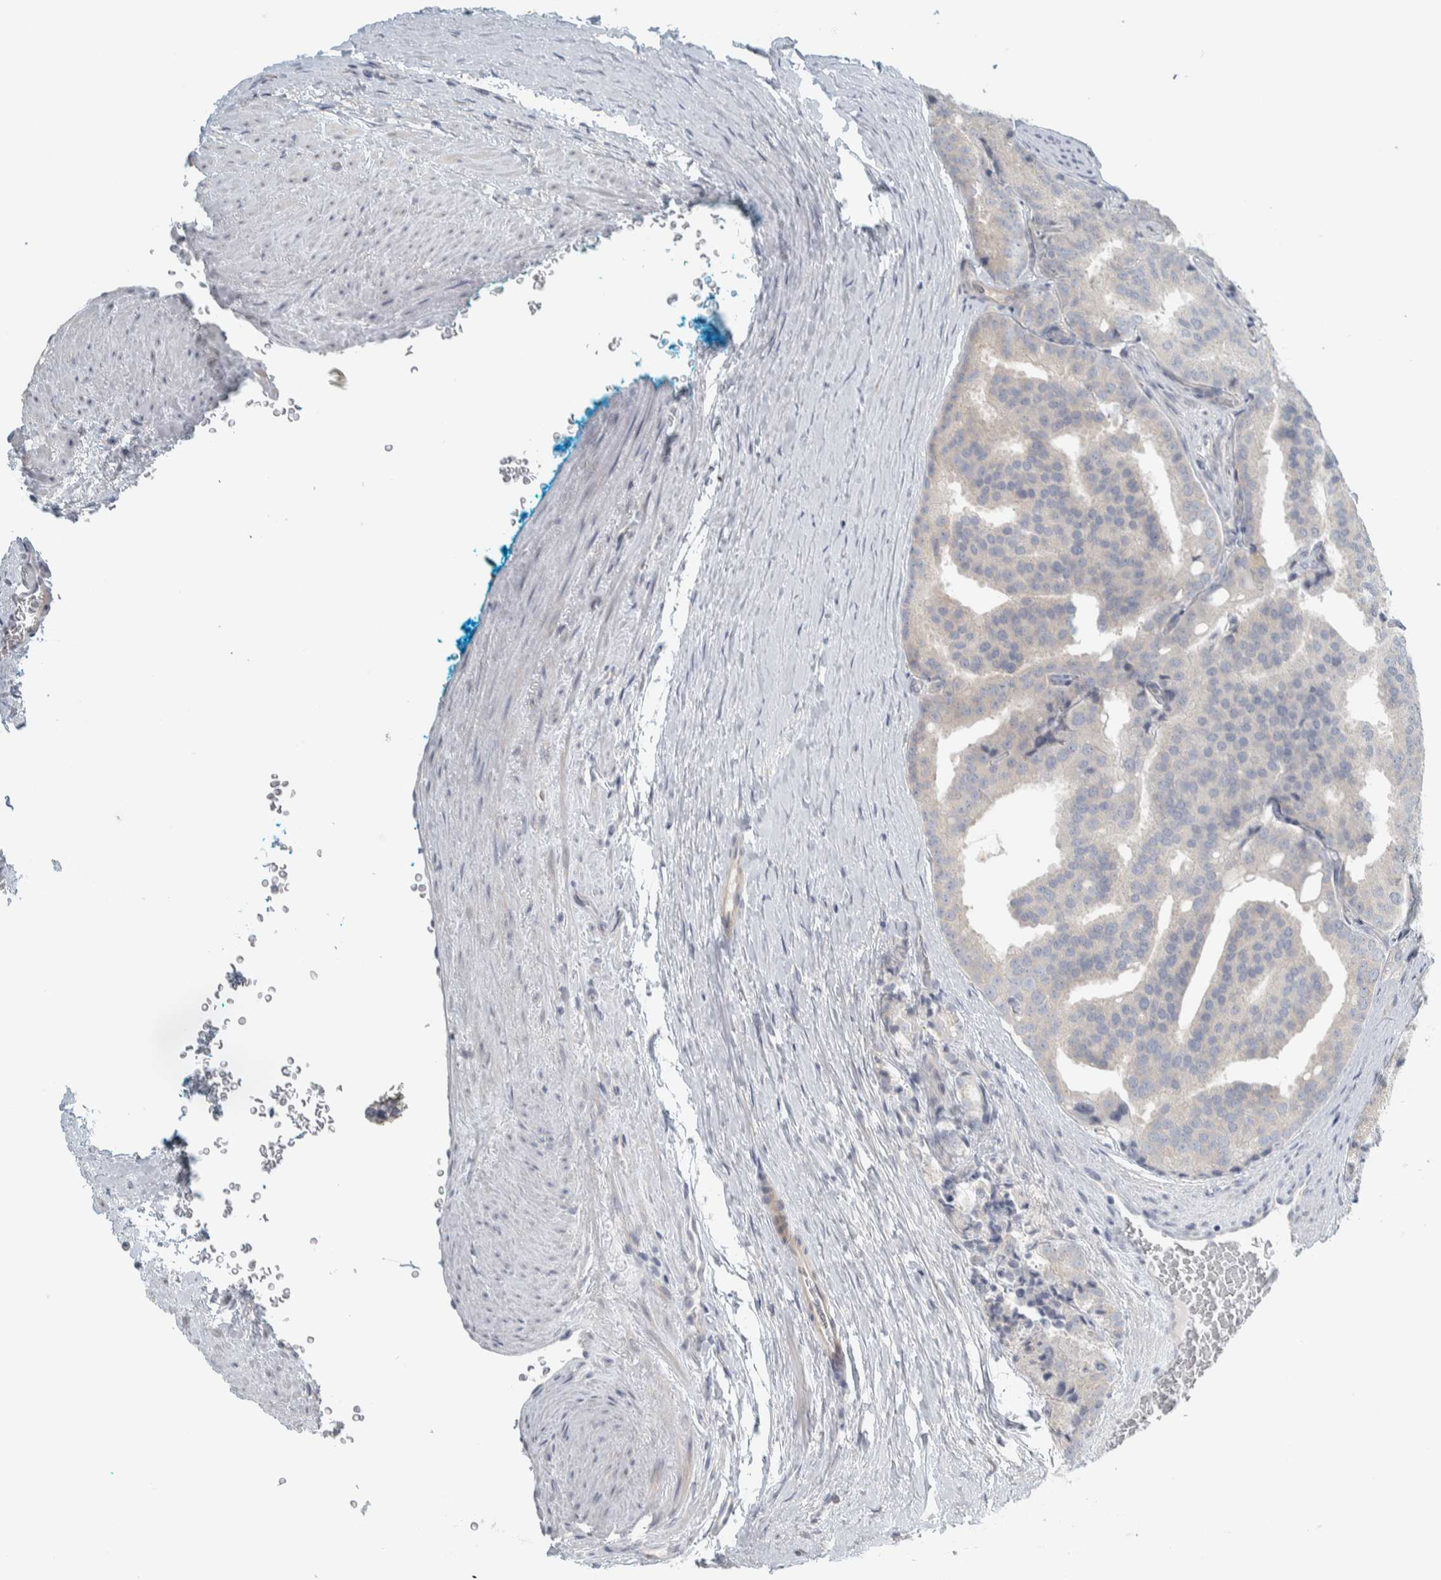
{"staining": {"intensity": "negative", "quantity": "none", "location": "none"}, "tissue": "prostate cancer", "cell_type": "Tumor cells", "image_type": "cancer", "snomed": [{"axis": "morphology", "description": "Adenocarcinoma, High grade"}, {"axis": "topography", "description": "Prostate"}], "caption": "Immunohistochemistry photomicrograph of human adenocarcinoma (high-grade) (prostate) stained for a protein (brown), which shows no staining in tumor cells. The staining was performed using DAB (3,3'-diaminobenzidine) to visualize the protein expression in brown, while the nuclei were stained in blue with hematoxylin (Magnification: 20x).", "gene": "HGS", "patient": {"sex": "male", "age": 50}}